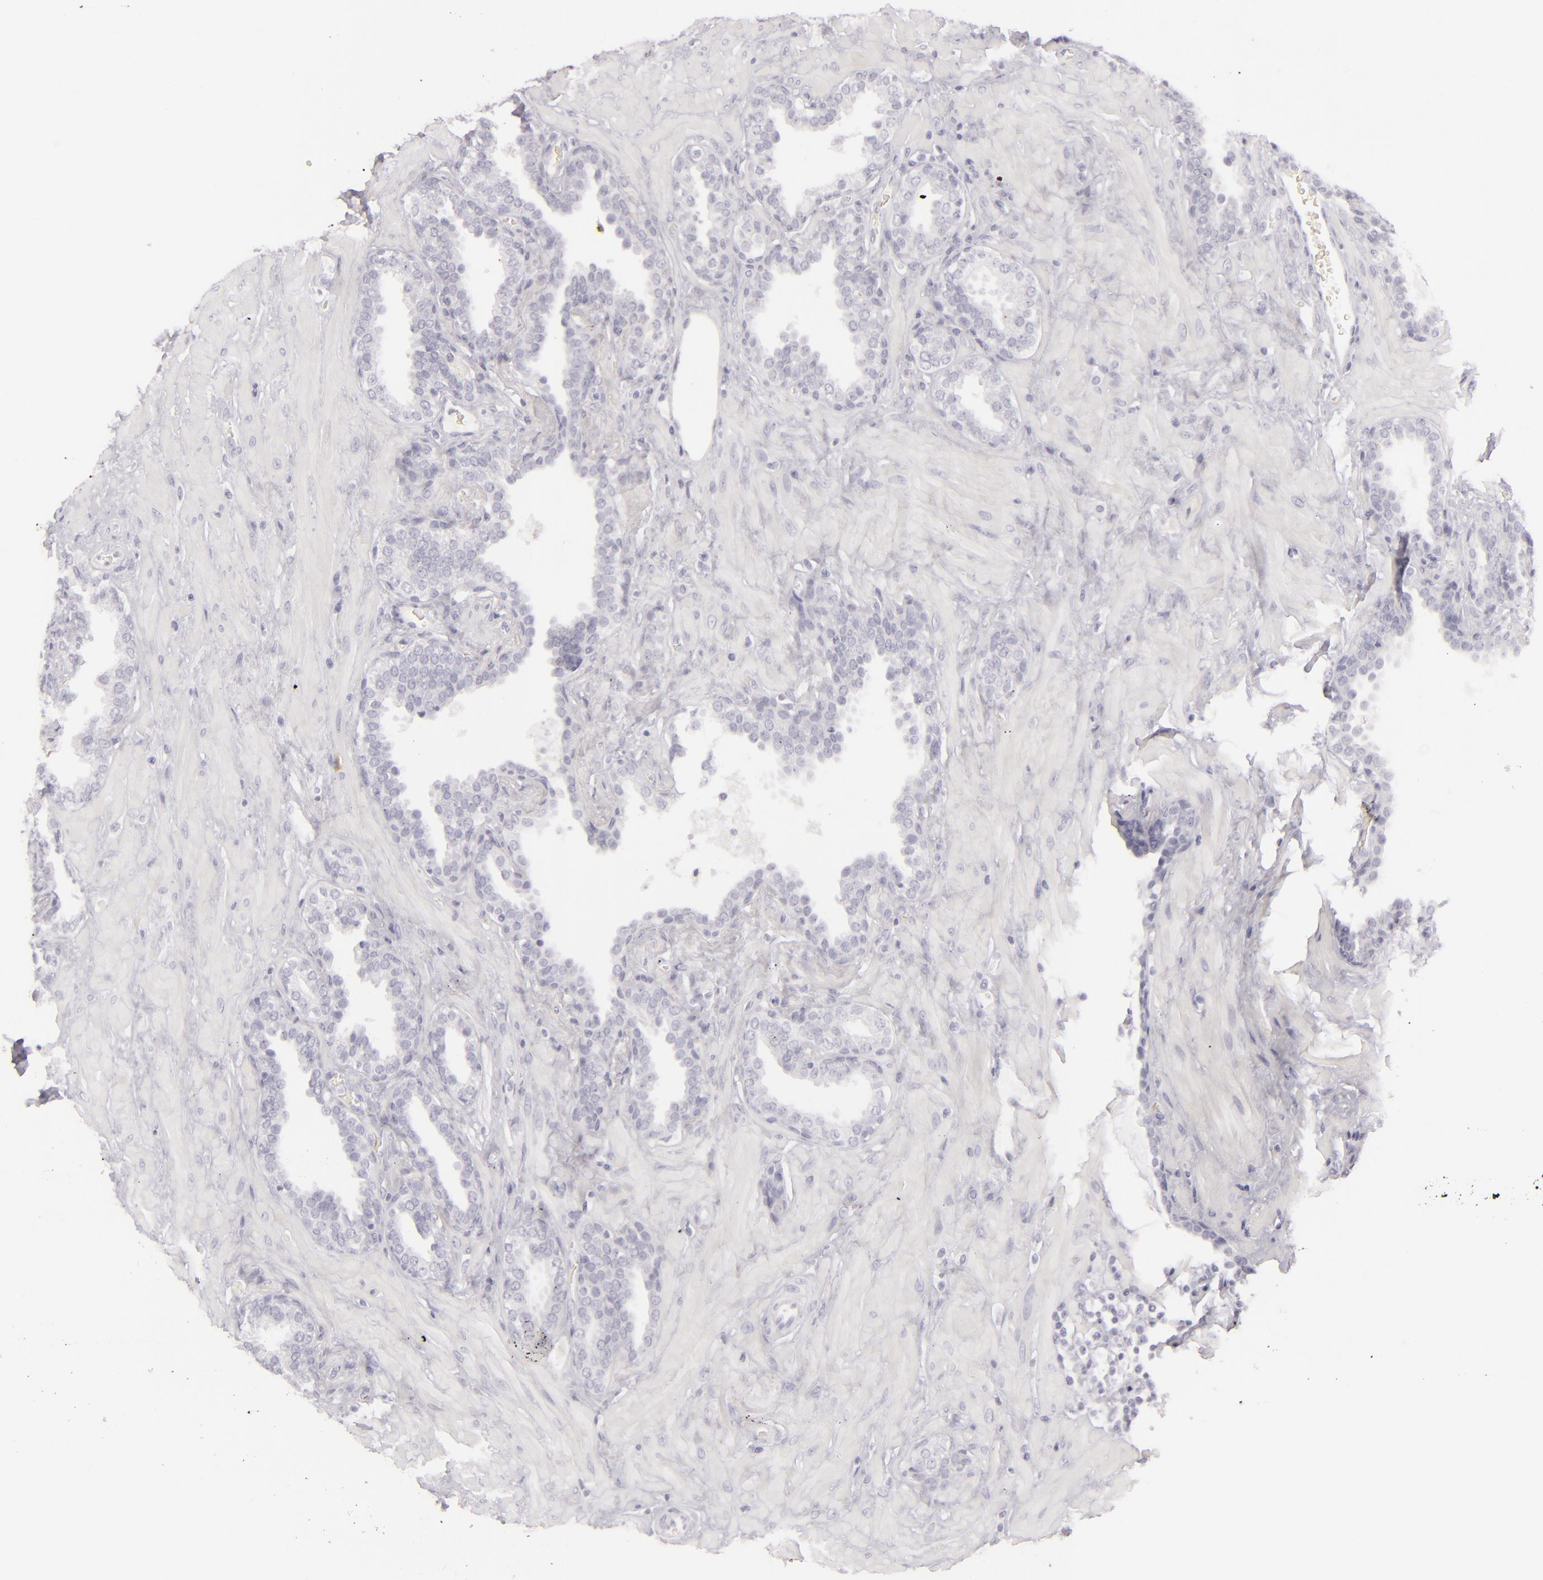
{"staining": {"intensity": "negative", "quantity": "none", "location": "none"}, "tissue": "prostate", "cell_type": "Glandular cells", "image_type": "normal", "snomed": [{"axis": "morphology", "description": "Normal tissue, NOS"}, {"axis": "topography", "description": "Prostate"}], "caption": "Immunohistochemical staining of benign prostate reveals no significant positivity in glandular cells. Nuclei are stained in blue.", "gene": "CDX2", "patient": {"sex": "male", "age": 51}}